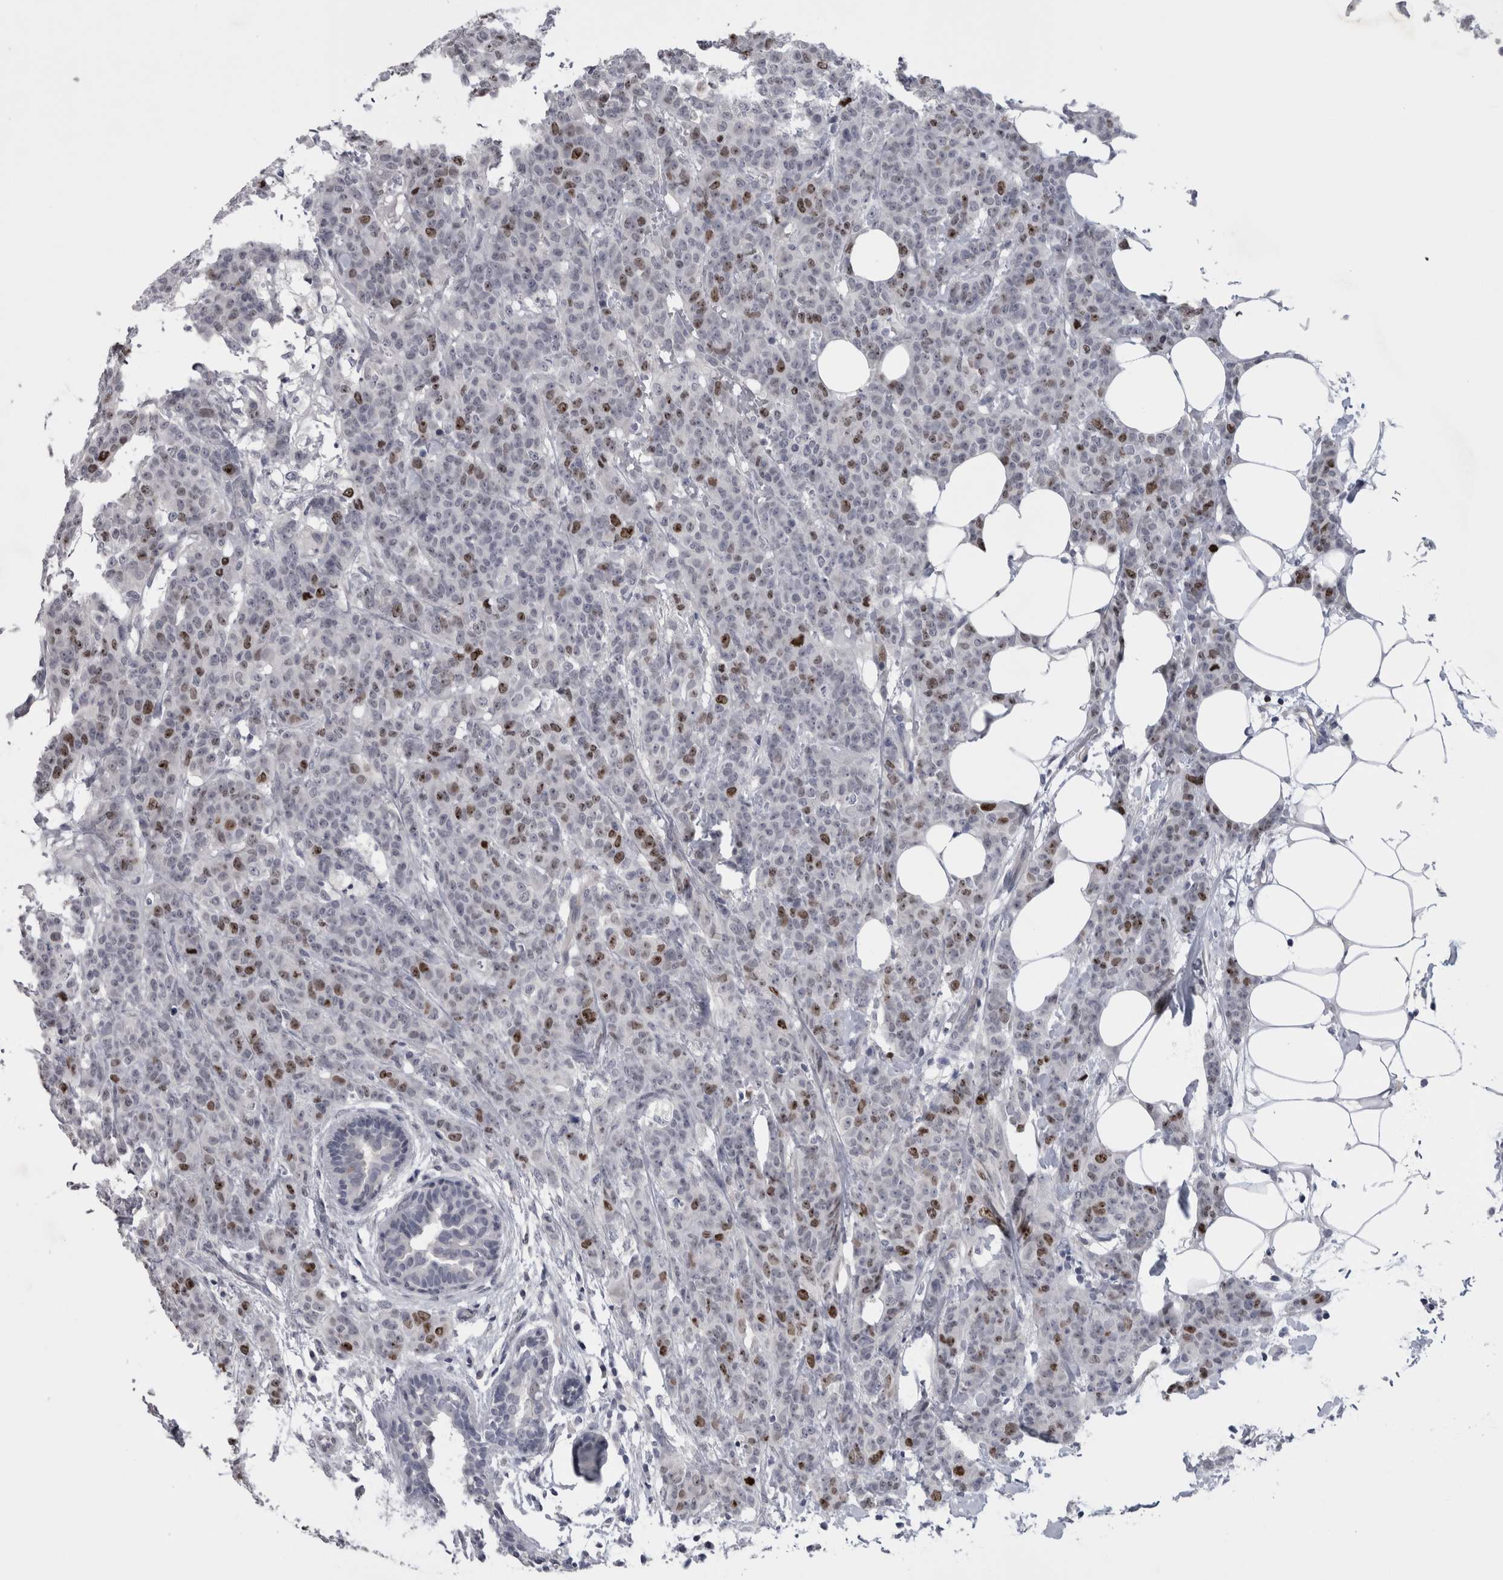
{"staining": {"intensity": "moderate", "quantity": "<25%", "location": "nuclear"}, "tissue": "breast cancer", "cell_type": "Tumor cells", "image_type": "cancer", "snomed": [{"axis": "morphology", "description": "Normal tissue, NOS"}, {"axis": "morphology", "description": "Duct carcinoma"}, {"axis": "topography", "description": "Breast"}], "caption": "Immunohistochemistry (IHC) staining of breast invasive ductal carcinoma, which demonstrates low levels of moderate nuclear positivity in approximately <25% of tumor cells indicating moderate nuclear protein expression. The staining was performed using DAB (3,3'-diaminobenzidine) (brown) for protein detection and nuclei were counterstained in hematoxylin (blue).", "gene": "KIF18B", "patient": {"sex": "female", "age": 40}}